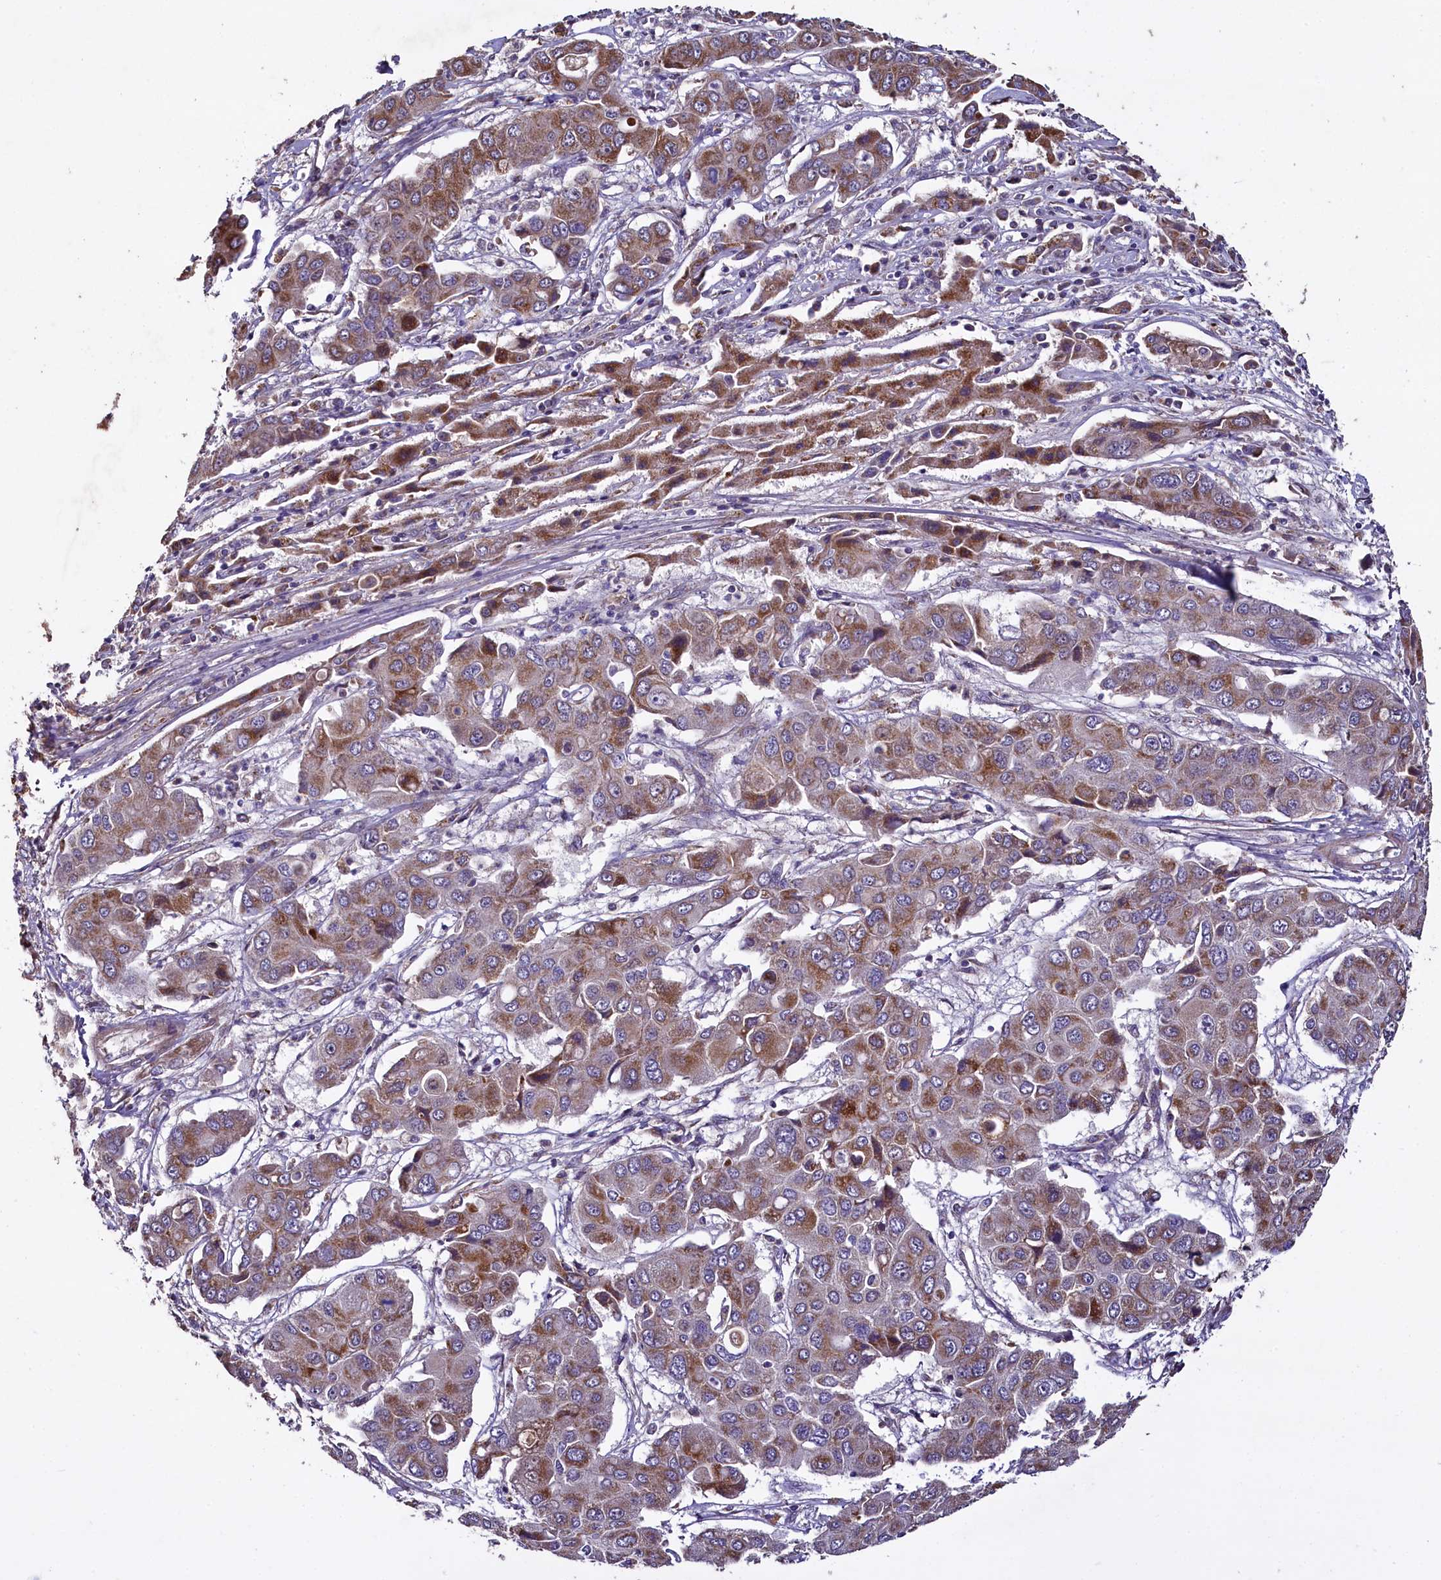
{"staining": {"intensity": "moderate", "quantity": ">75%", "location": "cytoplasmic/membranous"}, "tissue": "liver cancer", "cell_type": "Tumor cells", "image_type": "cancer", "snomed": [{"axis": "morphology", "description": "Cholangiocarcinoma"}, {"axis": "topography", "description": "Liver"}], "caption": "Cholangiocarcinoma (liver) stained with IHC reveals moderate cytoplasmic/membranous staining in approximately >75% of tumor cells. (DAB (3,3'-diaminobenzidine) IHC with brightfield microscopy, high magnification).", "gene": "COQ9", "patient": {"sex": "male", "age": 67}}